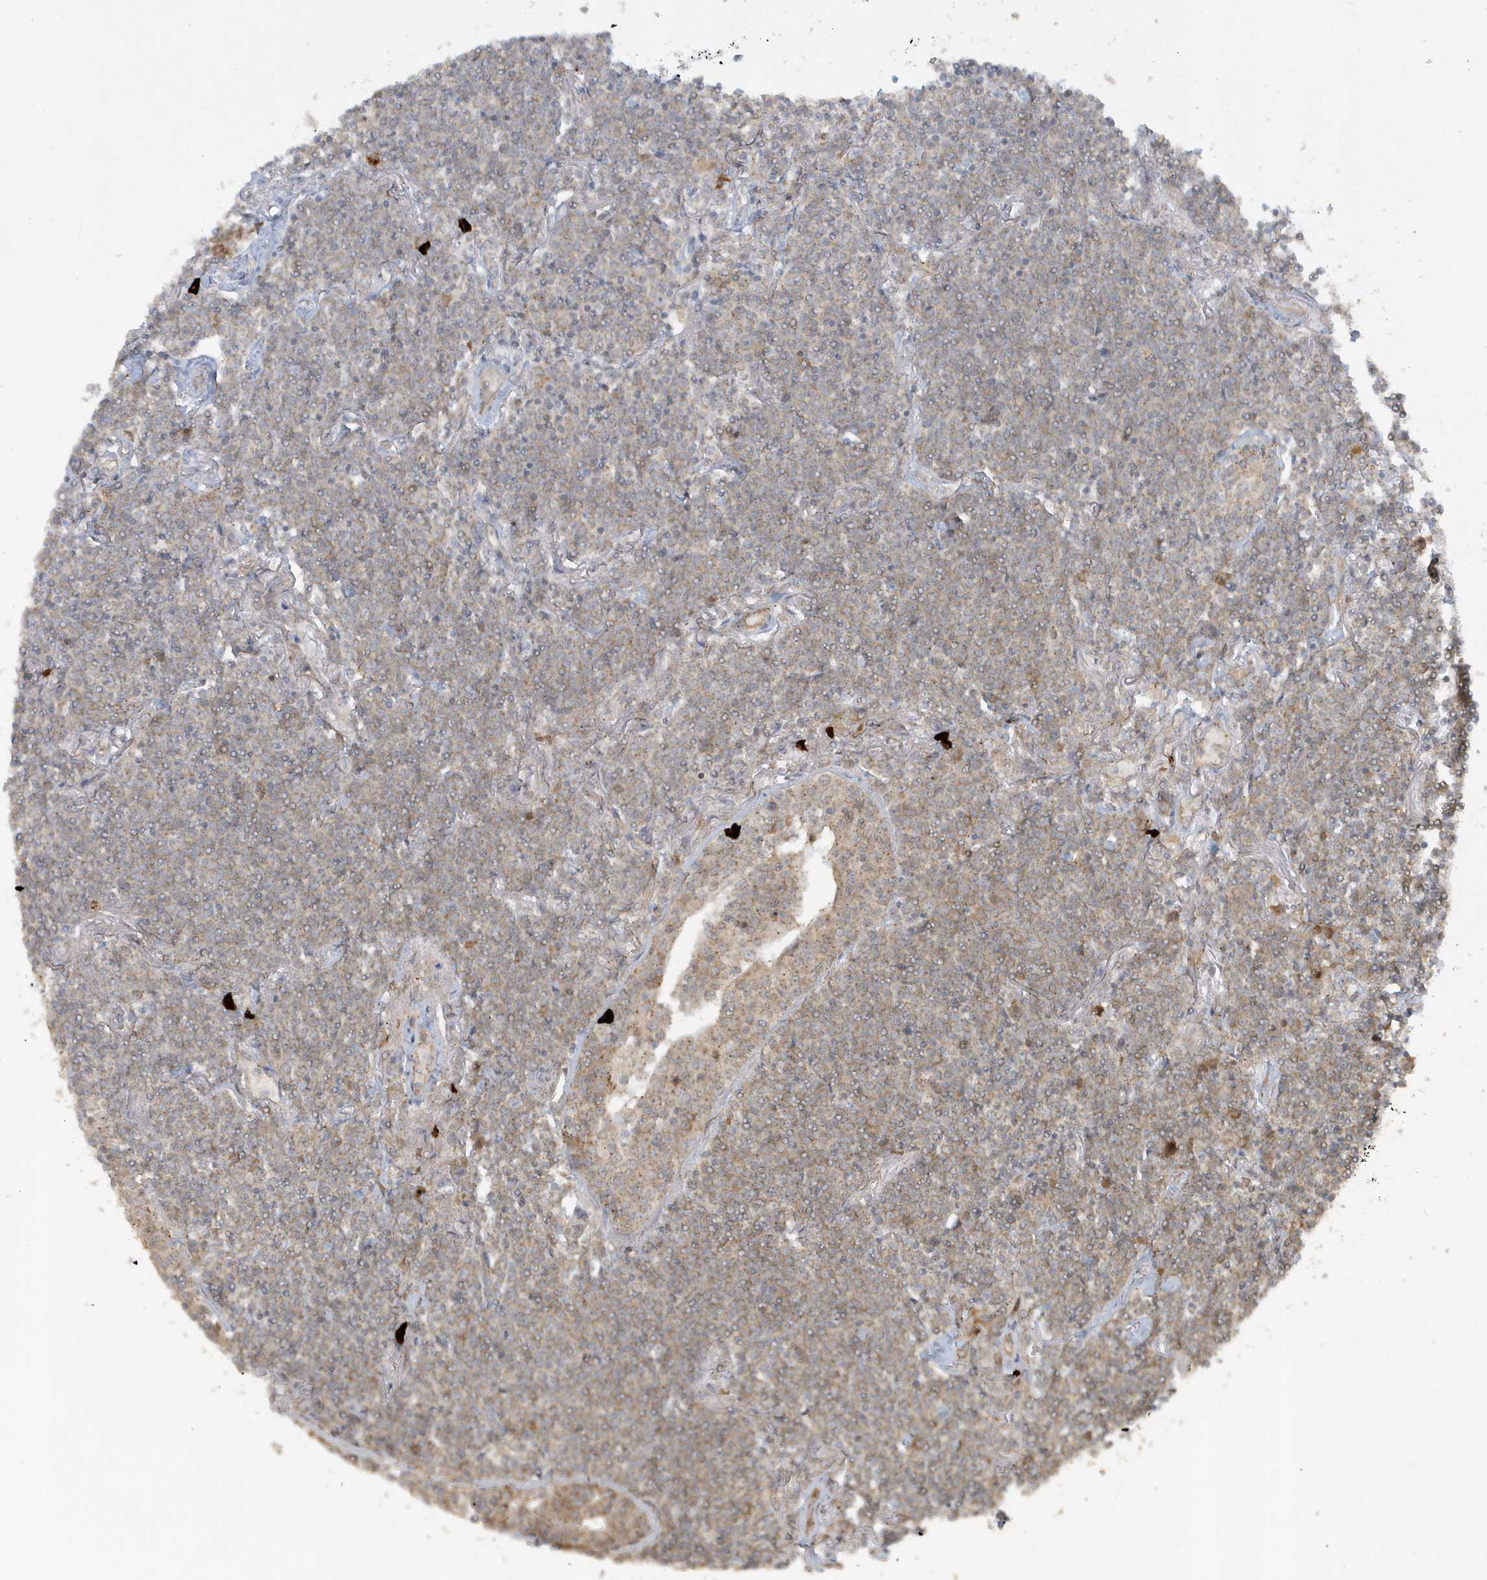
{"staining": {"intensity": "moderate", "quantity": ">75%", "location": "cytoplasmic/membranous"}, "tissue": "lymphoma", "cell_type": "Tumor cells", "image_type": "cancer", "snomed": [{"axis": "morphology", "description": "Malignant lymphoma, non-Hodgkin's type, Low grade"}, {"axis": "topography", "description": "Lung"}], "caption": "A photomicrograph showing moderate cytoplasmic/membranous expression in approximately >75% of tumor cells in lymphoma, as visualized by brown immunohistochemical staining.", "gene": "STIM2", "patient": {"sex": "female", "age": 71}}